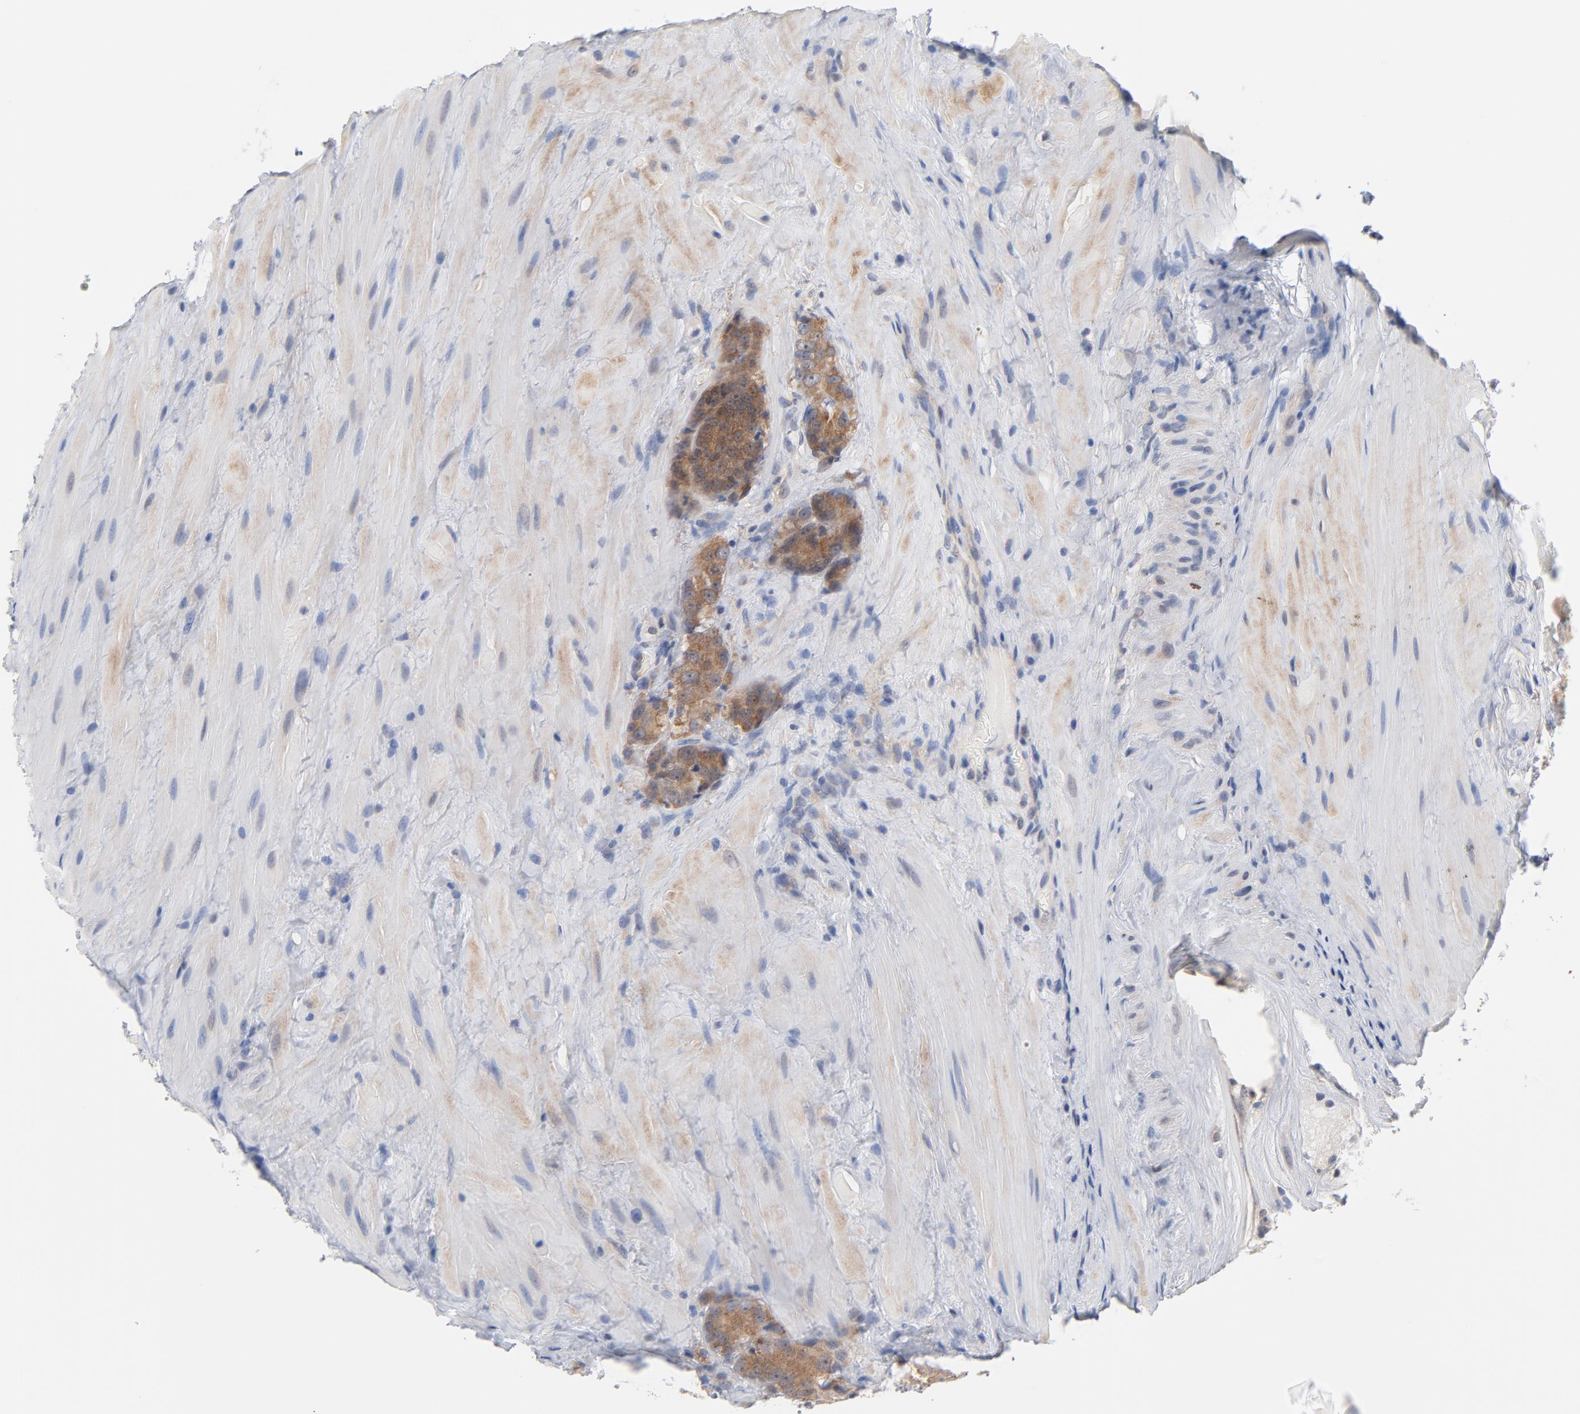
{"staining": {"intensity": "moderate", "quantity": ">75%", "location": "cytoplasmic/membranous"}, "tissue": "prostate cancer", "cell_type": "Tumor cells", "image_type": "cancer", "snomed": [{"axis": "morphology", "description": "Adenocarcinoma, High grade"}, {"axis": "topography", "description": "Prostate"}], "caption": "Moderate cytoplasmic/membranous protein positivity is present in approximately >75% of tumor cells in prostate cancer. Using DAB (3,3'-diaminobenzidine) (brown) and hematoxylin (blue) stains, captured at high magnification using brightfield microscopy.", "gene": "UBL4A", "patient": {"sex": "male", "age": 70}}